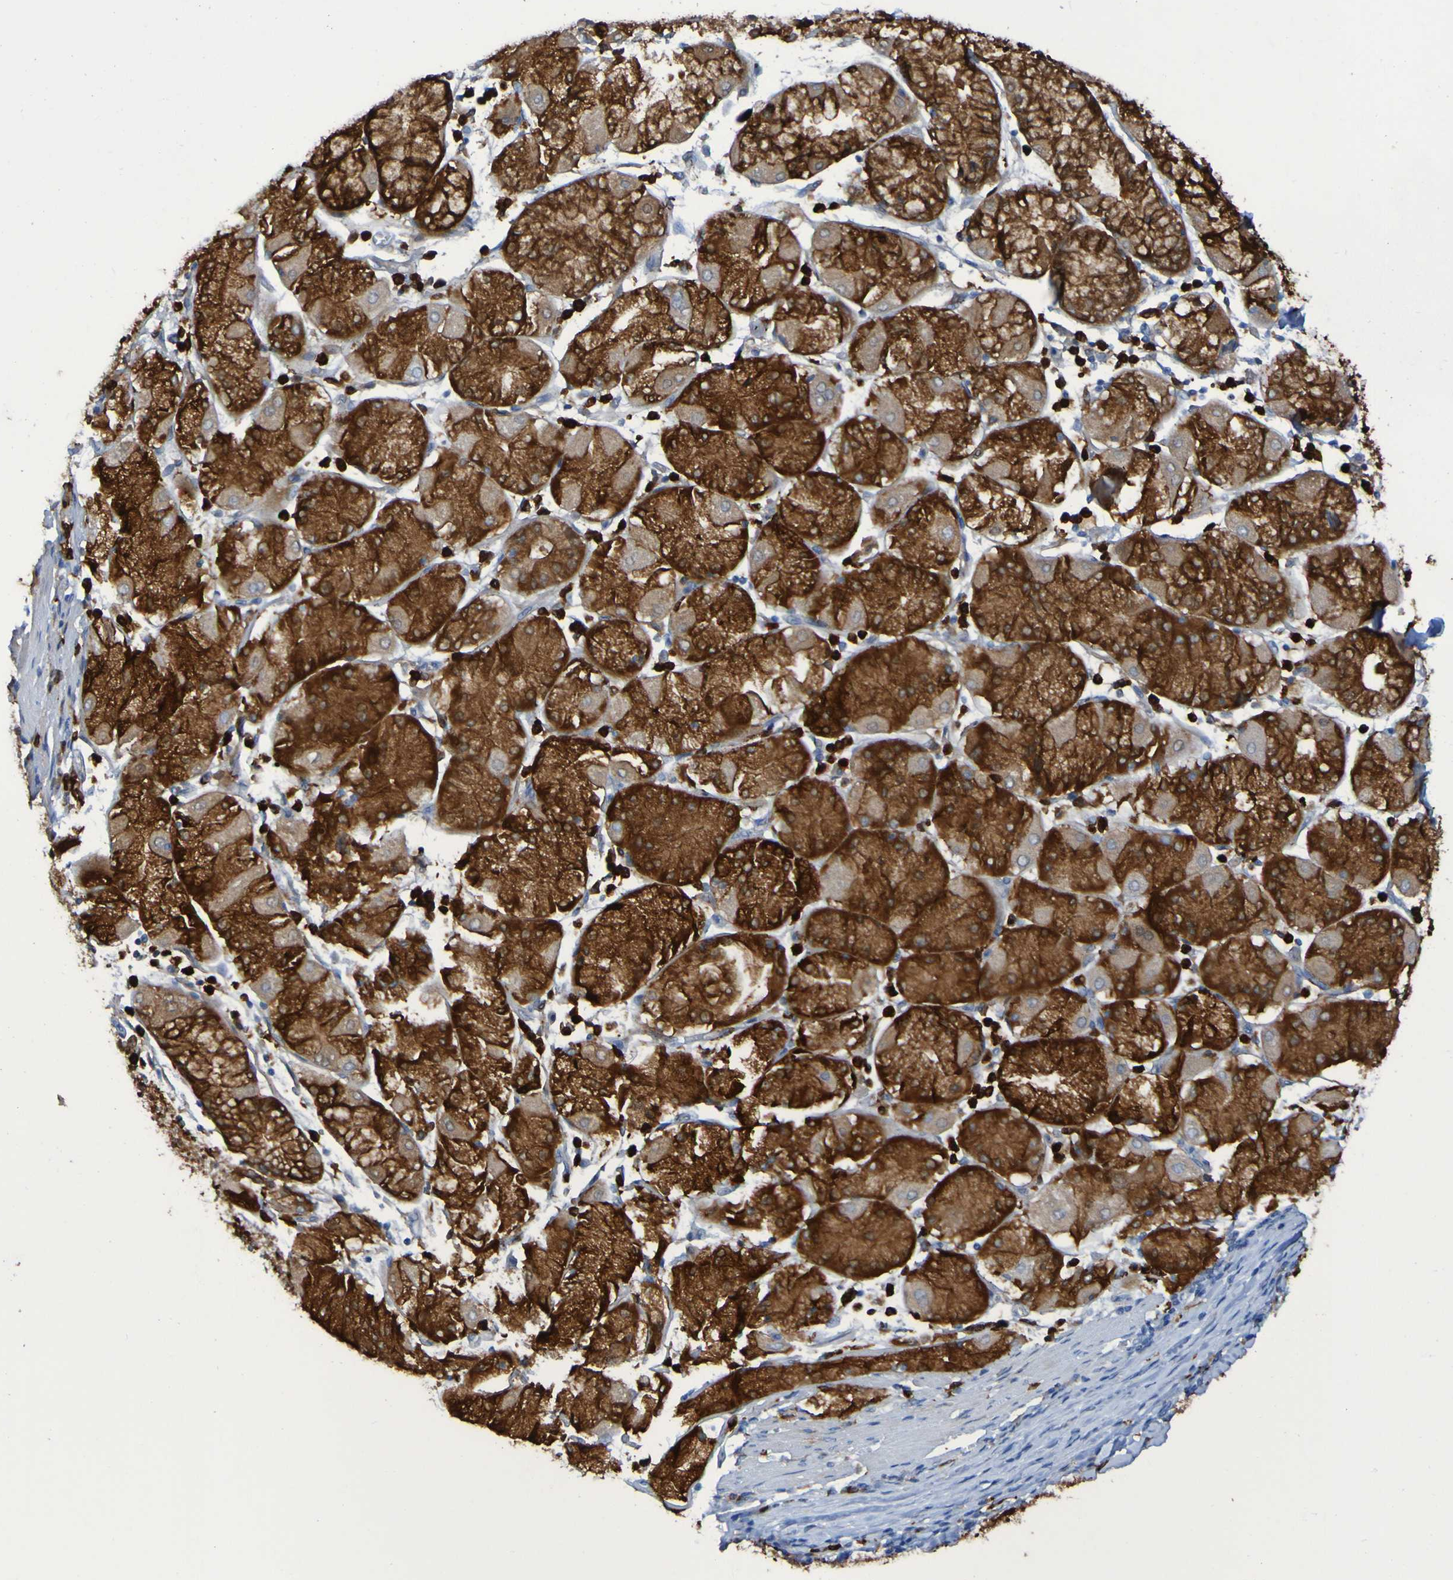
{"staining": {"intensity": "strong", "quantity": ">75%", "location": "cytoplasmic/membranous"}, "tissue": "stomach cancer", "cell_type": "Tumor cells", "image_type": "cancer", "snomed": [{"axis": "morphology", "description": "Normal tissue, NOS"}, {"axis": "morphology", "description": "Adenocarcinoma, NOS"}, {"axis": "topography", "description": "Stomach, upper"}, {"axis": "topography", "description": "Stomach"}], "caption": "Immunohistochemical staining of adenocarcinoma (stomach) exhibits strong cytoplasmic/membranous protein positivity in about >75% of tumor cells.", "gene": "MPPE1", "patient": {"sex": "male", "age": 59}}